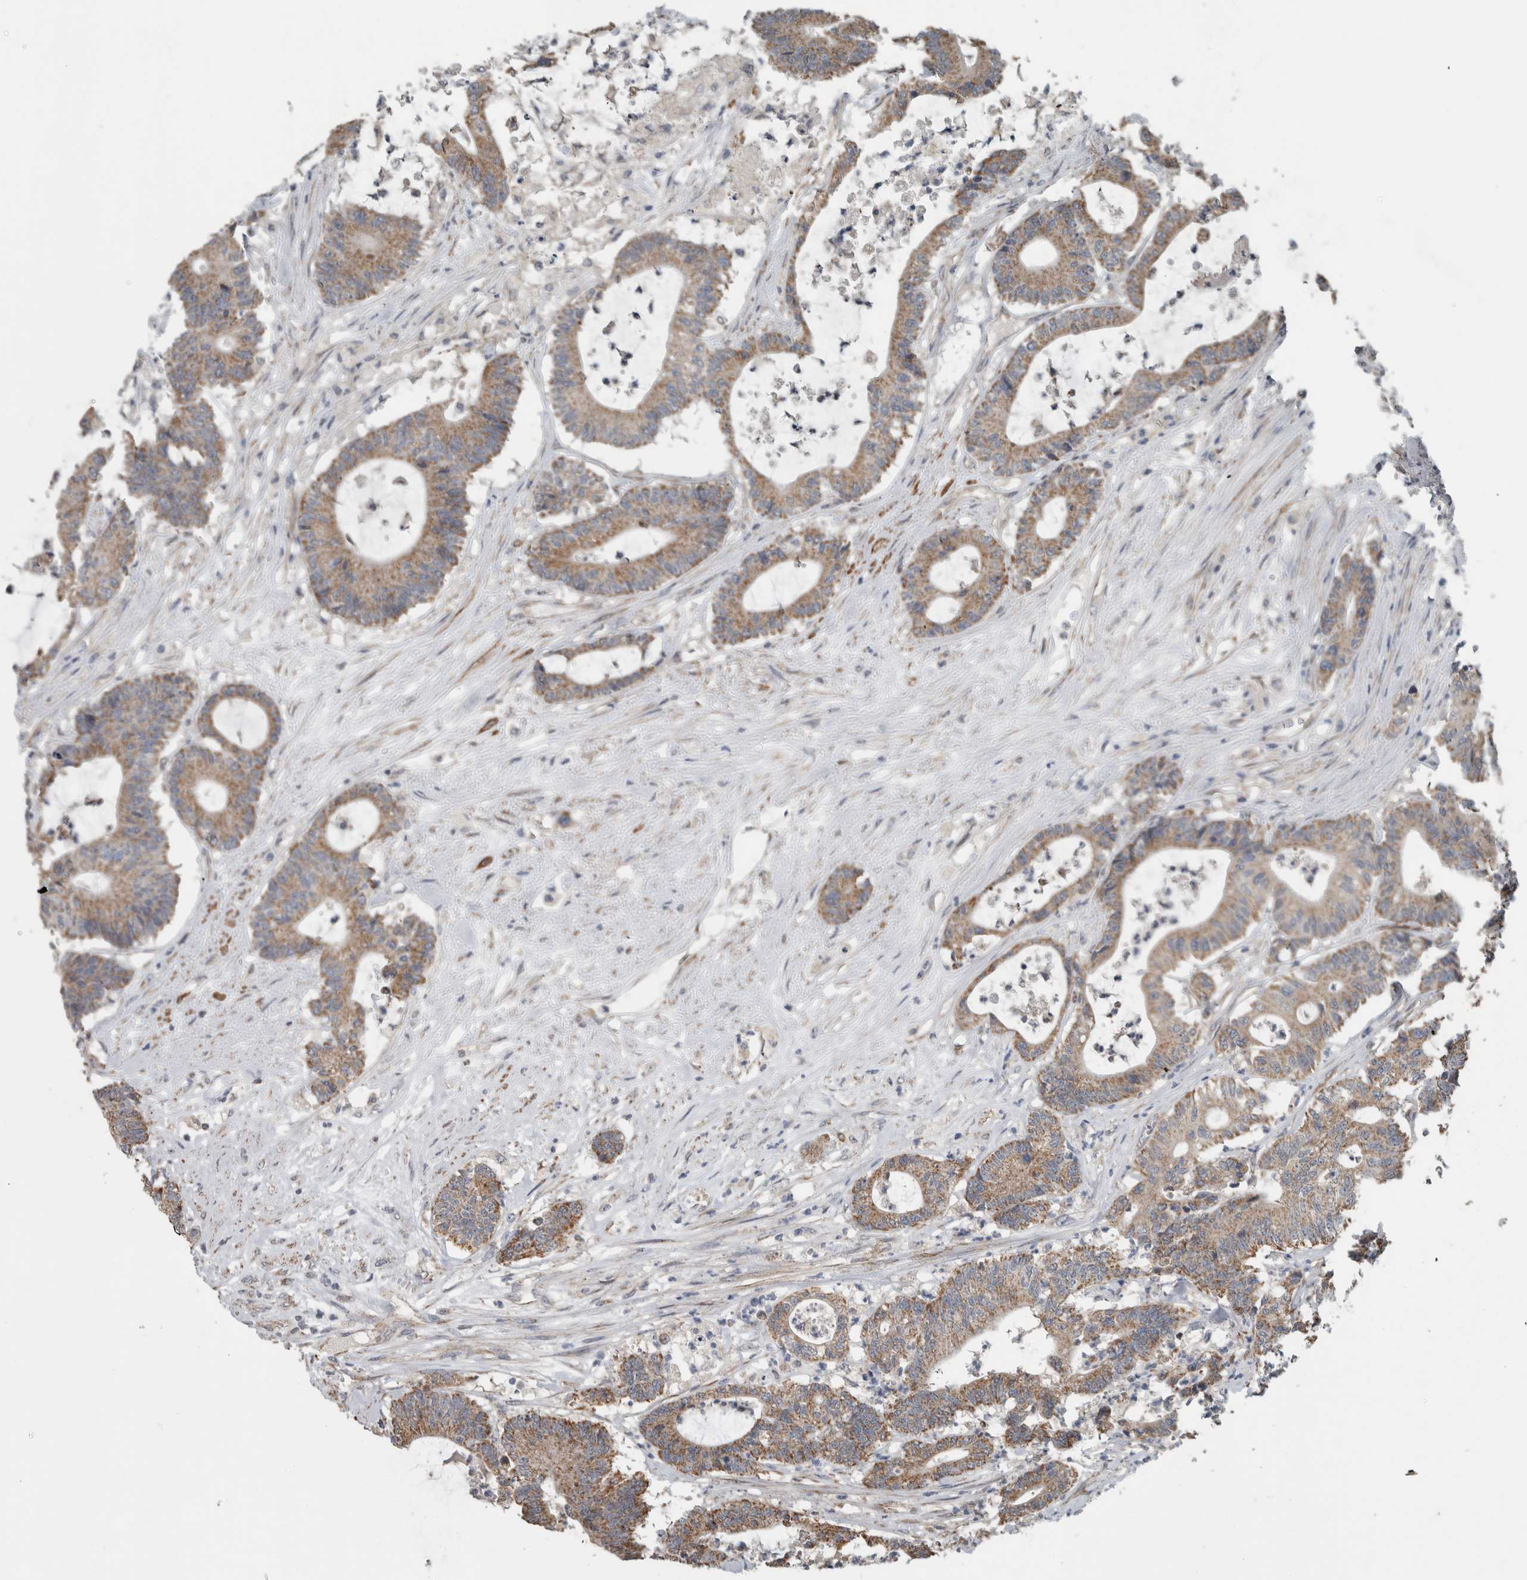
{"staining": {"intensity": "moderate", "quantity": ">75%", "location": "cytoplasmic/membranous"}, "tissue": "colorectal cancer", "cell_type": "Tumor cells", "image_type": "cancer", "snomed": [{"axis": "morphology", "description": "Adenocarcinoma, NOS"}, {"axis": "topography", "description": "Colon"}], "caption": "Human colorectal cancer stained with a protein marker displays moderate staining in tumor cells.", "gene": "ARMC1", "patient": {"sex": "female", "age": 84}}